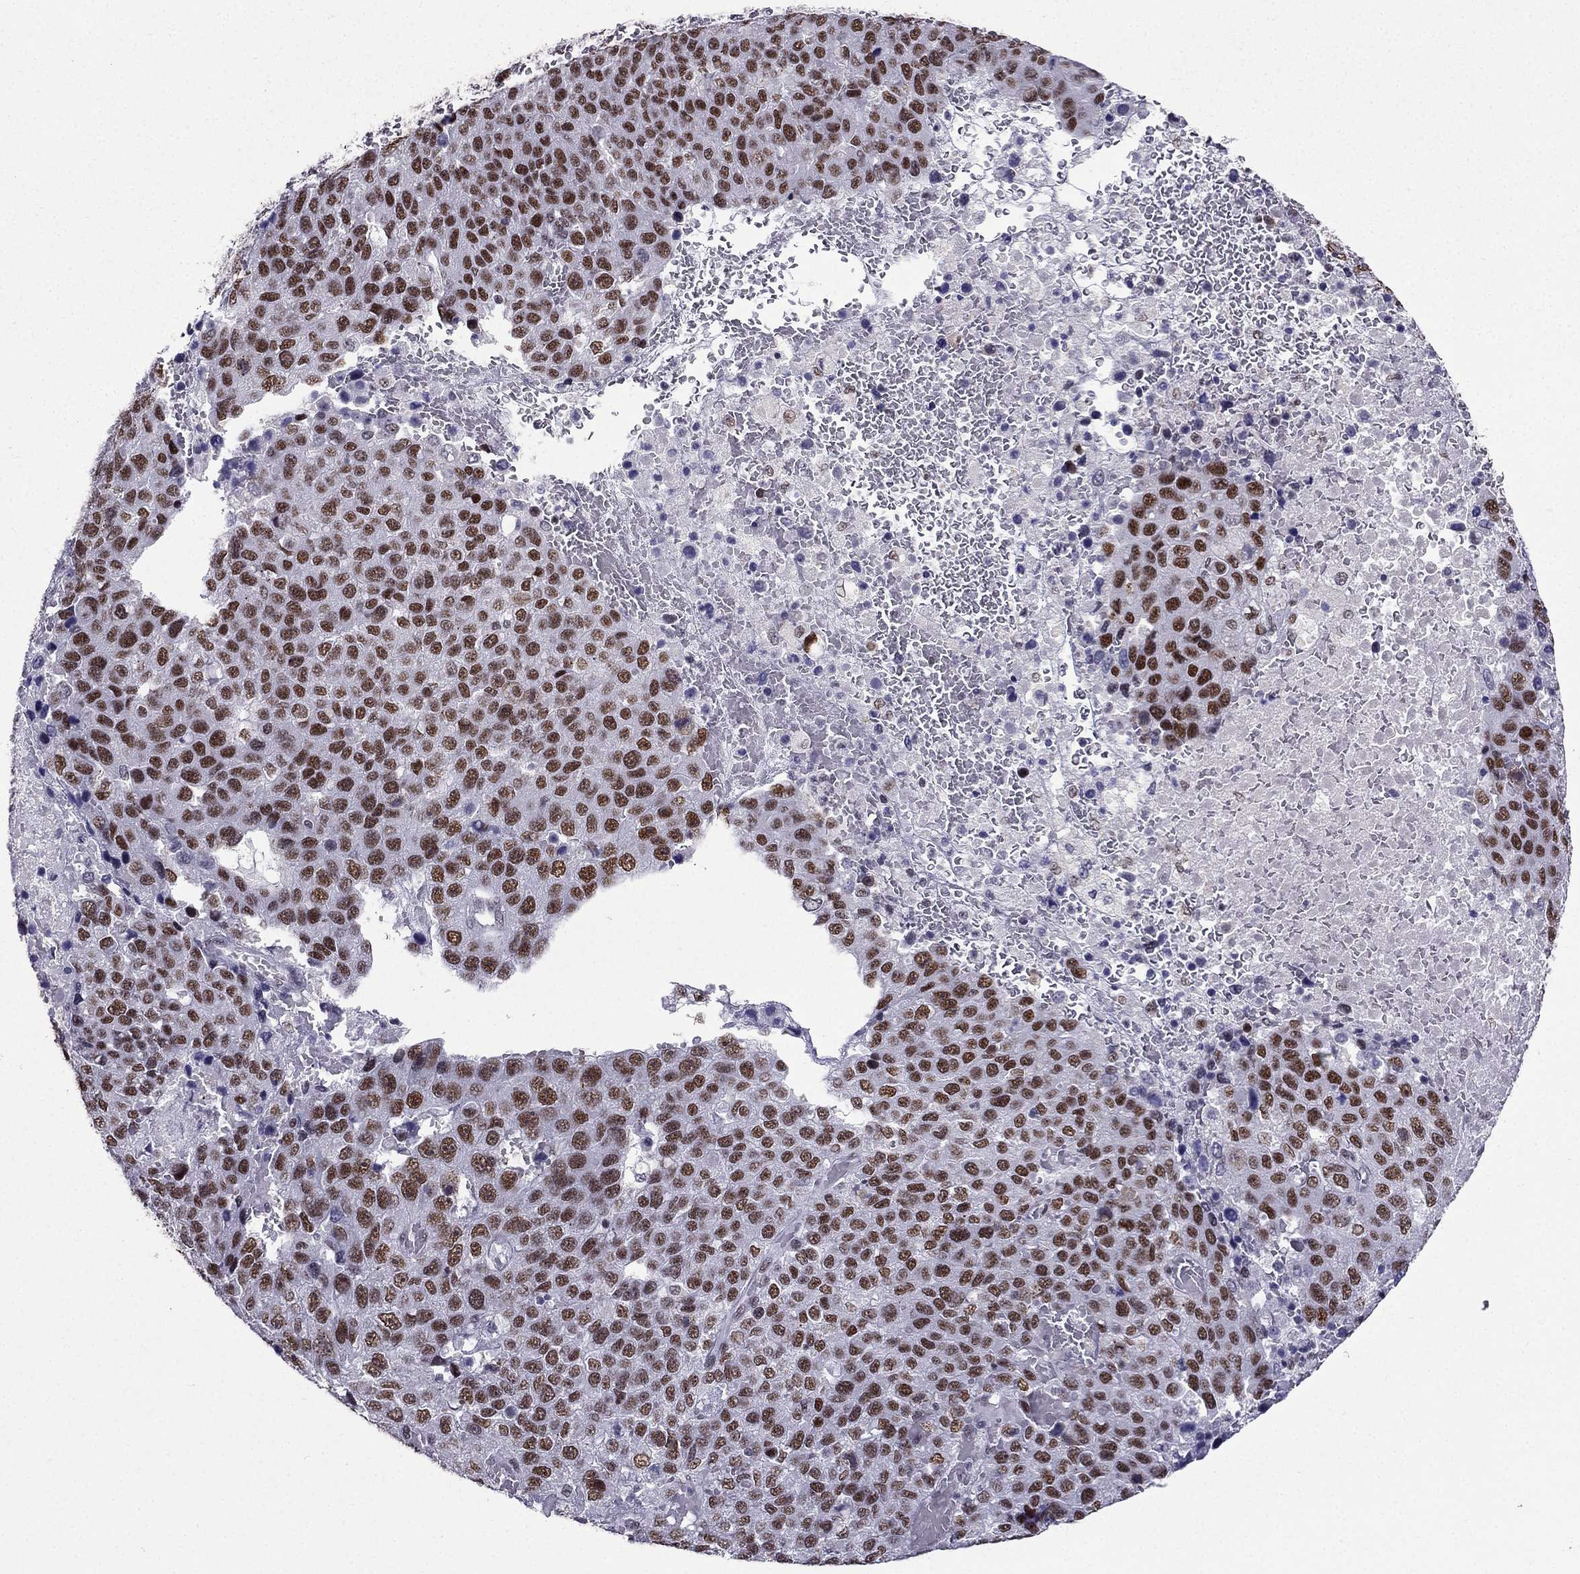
{"staining": {"intensity": "strong", "quantity": "25%-75%", "location": "nuclear"}, "tissue": "pancreatic cancer", "cell_type": "Tumor cells", "image_type": "cancer", "snomed": [{"axis": "morphology", "description": "Adenocarcinoma, NOS"}, {"axis": "topography", "description": "Pancreas"}], "caption": "Immunohistochemical staining of human pancreatic cancer demonstrates strong nuclear protein staining in about 25%-75% of tumor cells.", "gene": "ZNF420", "patient": {"sex": "female", "age": 61}}